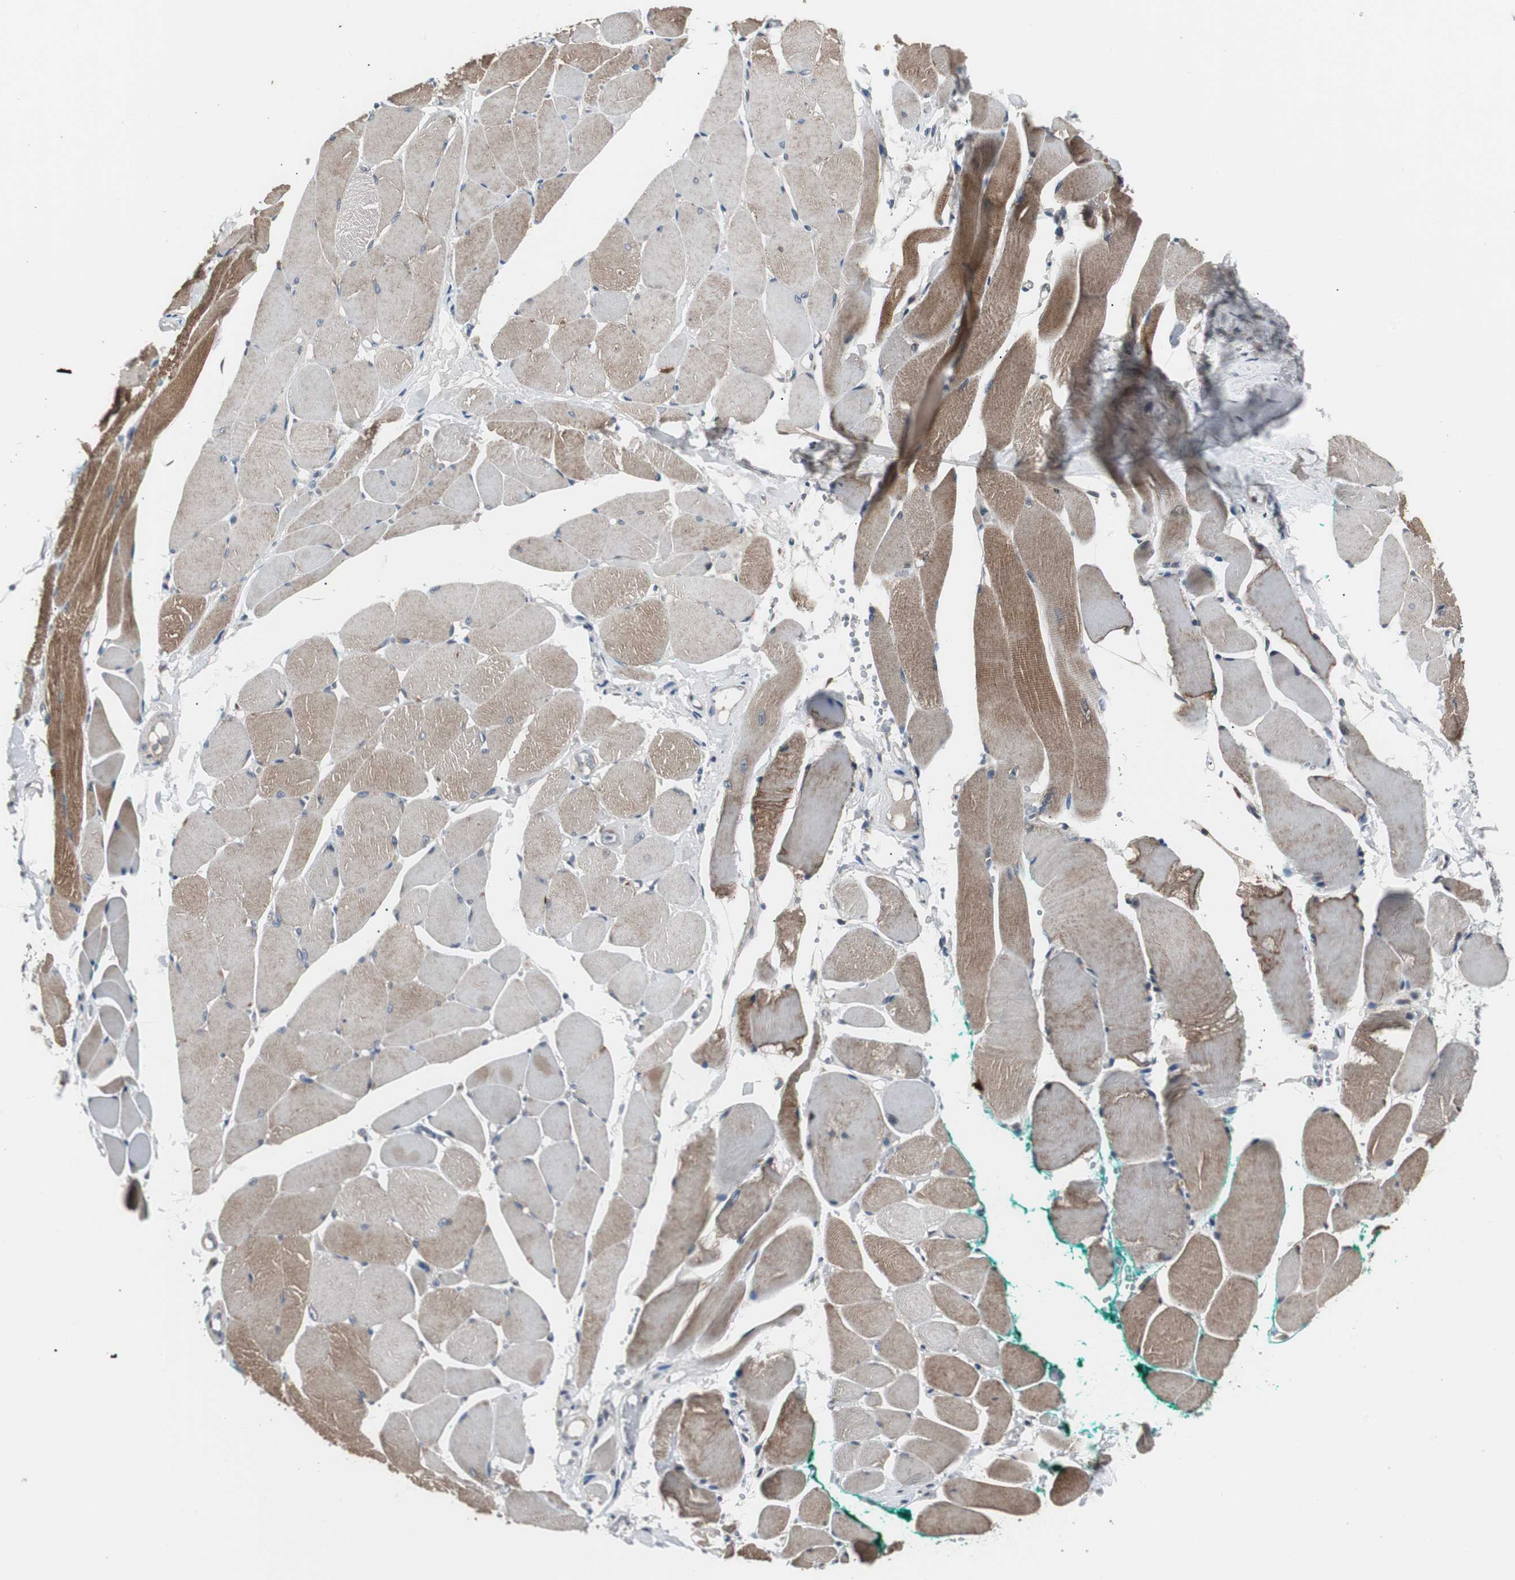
{"staining": {"intensity": "moderate", "quantity": ">75%", "location": "cytoplasmic/membranous"}, "tissue": "skeletal muscle", "cell_type": "Myocytes", "image_type": "normal", "snomed": [{"axis": "morphology", "description": "Normal tissue, NOS"}, {"axis": "topography", "description": "Skeletal muscle"}, {"axis": "topography", "description": "Peripheral nerve tissue"}], "caption": "This micrograph shows immunohistochemistry (IHC) staining of benign human skeletal muscle, with medium moderate cytoplasmic/membranous positivity in about >75% of myocytes.", "gene": "ZMPSTE24", "patient": {"sex": "female", "age": 84}}